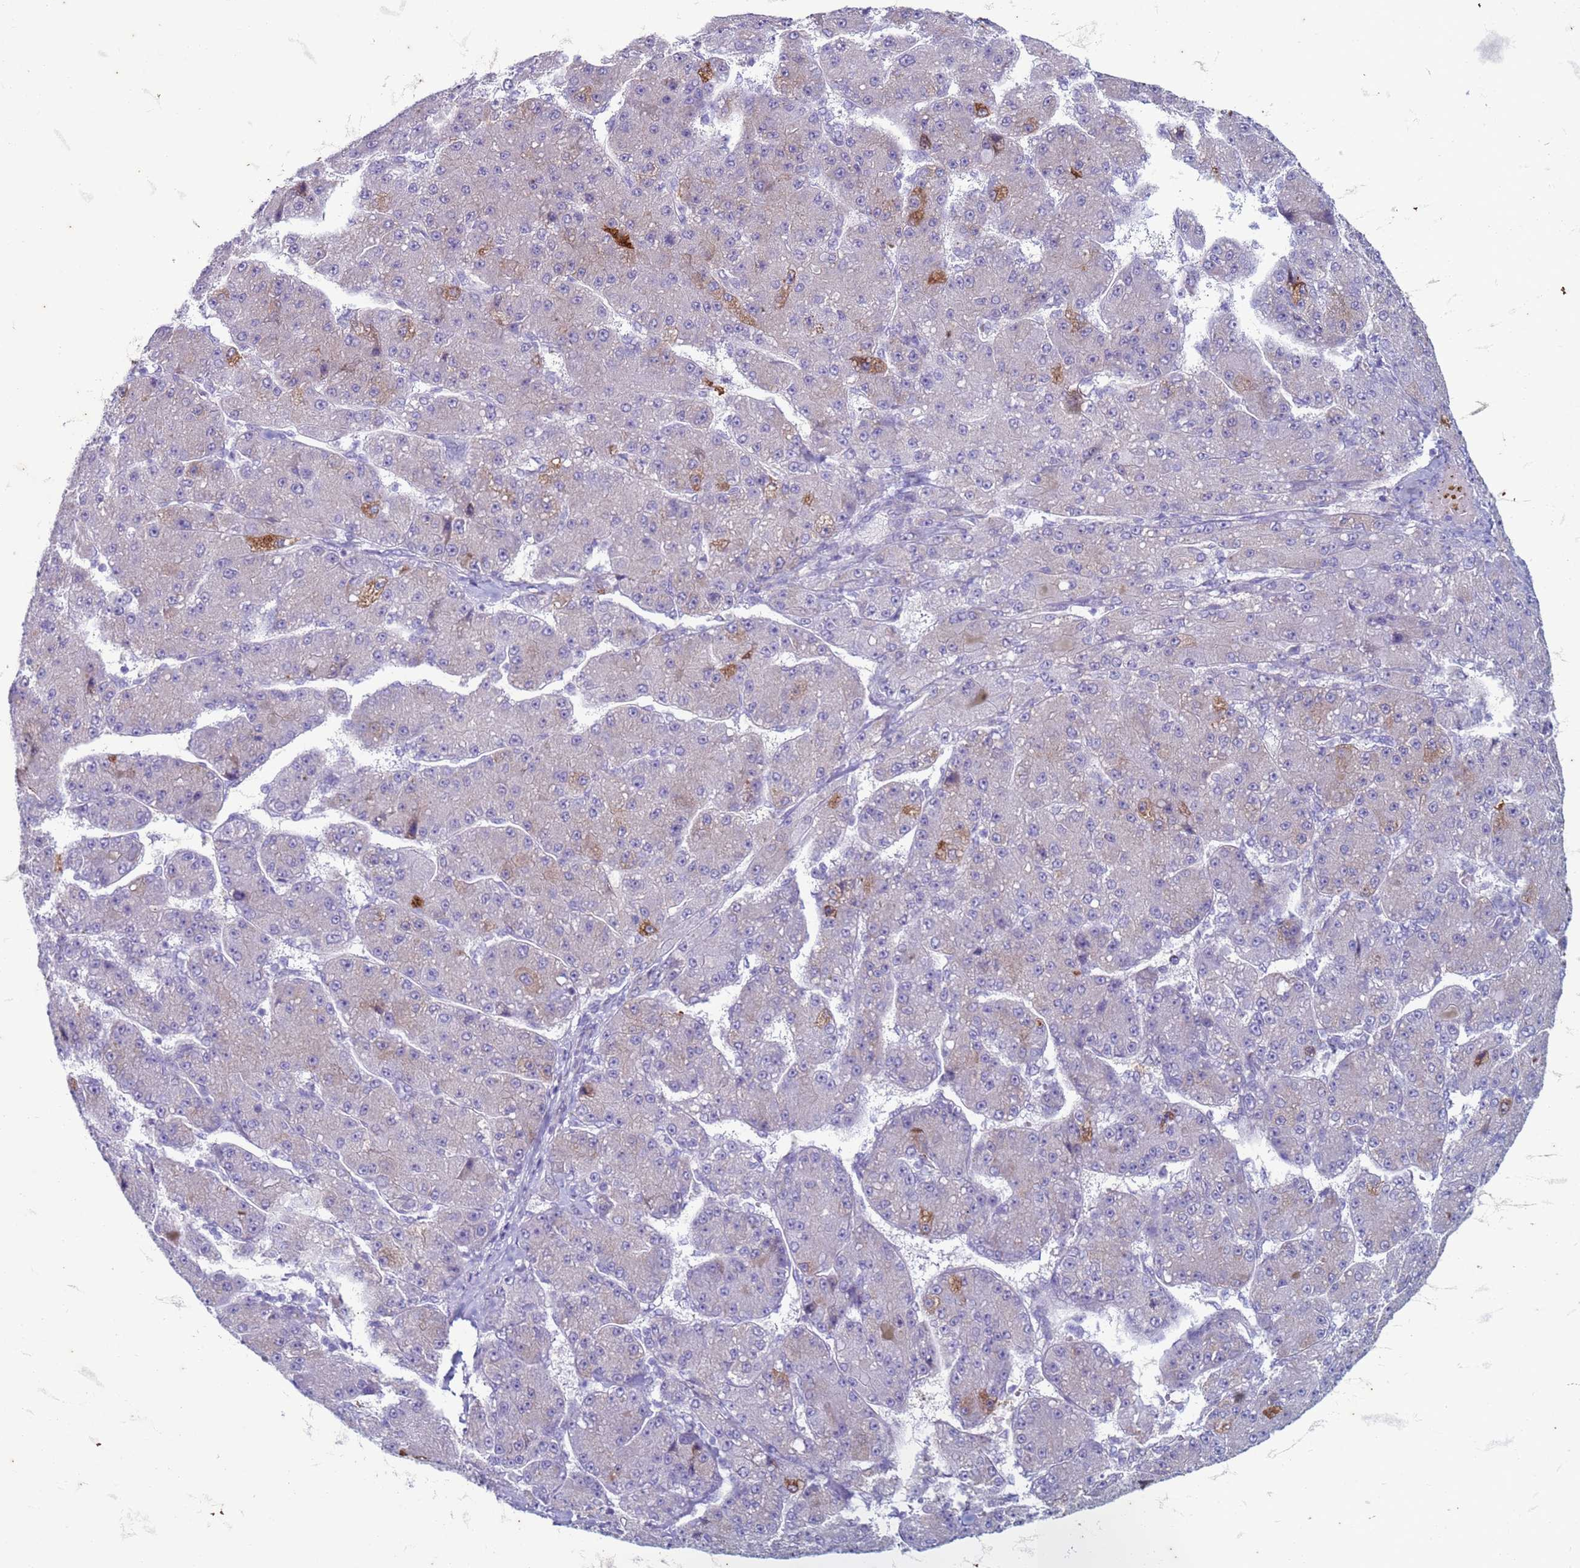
{"staining": {"intensity": "negative", "quantity": "none", "location": "none"}, "tissue": "liver cancer", "cell_type": "Tumor cells", "image_type": "cancer", "snomed": [{"axis": "morphology", "description": "Carcinoma, Hepatocellular, NOS"}, {"axis": "topography", "description": "Liver"}], "caption": "DAB (3,3'-diaminobenzidine) immunohistochemical staining of human liver cancer (hepatocellular carcinoma) exhibits no significant staining in tumor cells. The staining was performed using DAB to visualize the protein expression in brown, while the nuclei were stained in blue with hematoxylin (Magnification: 20x).", "gene": "SUCO", "patient": {"sex": "male", "age": 67}}